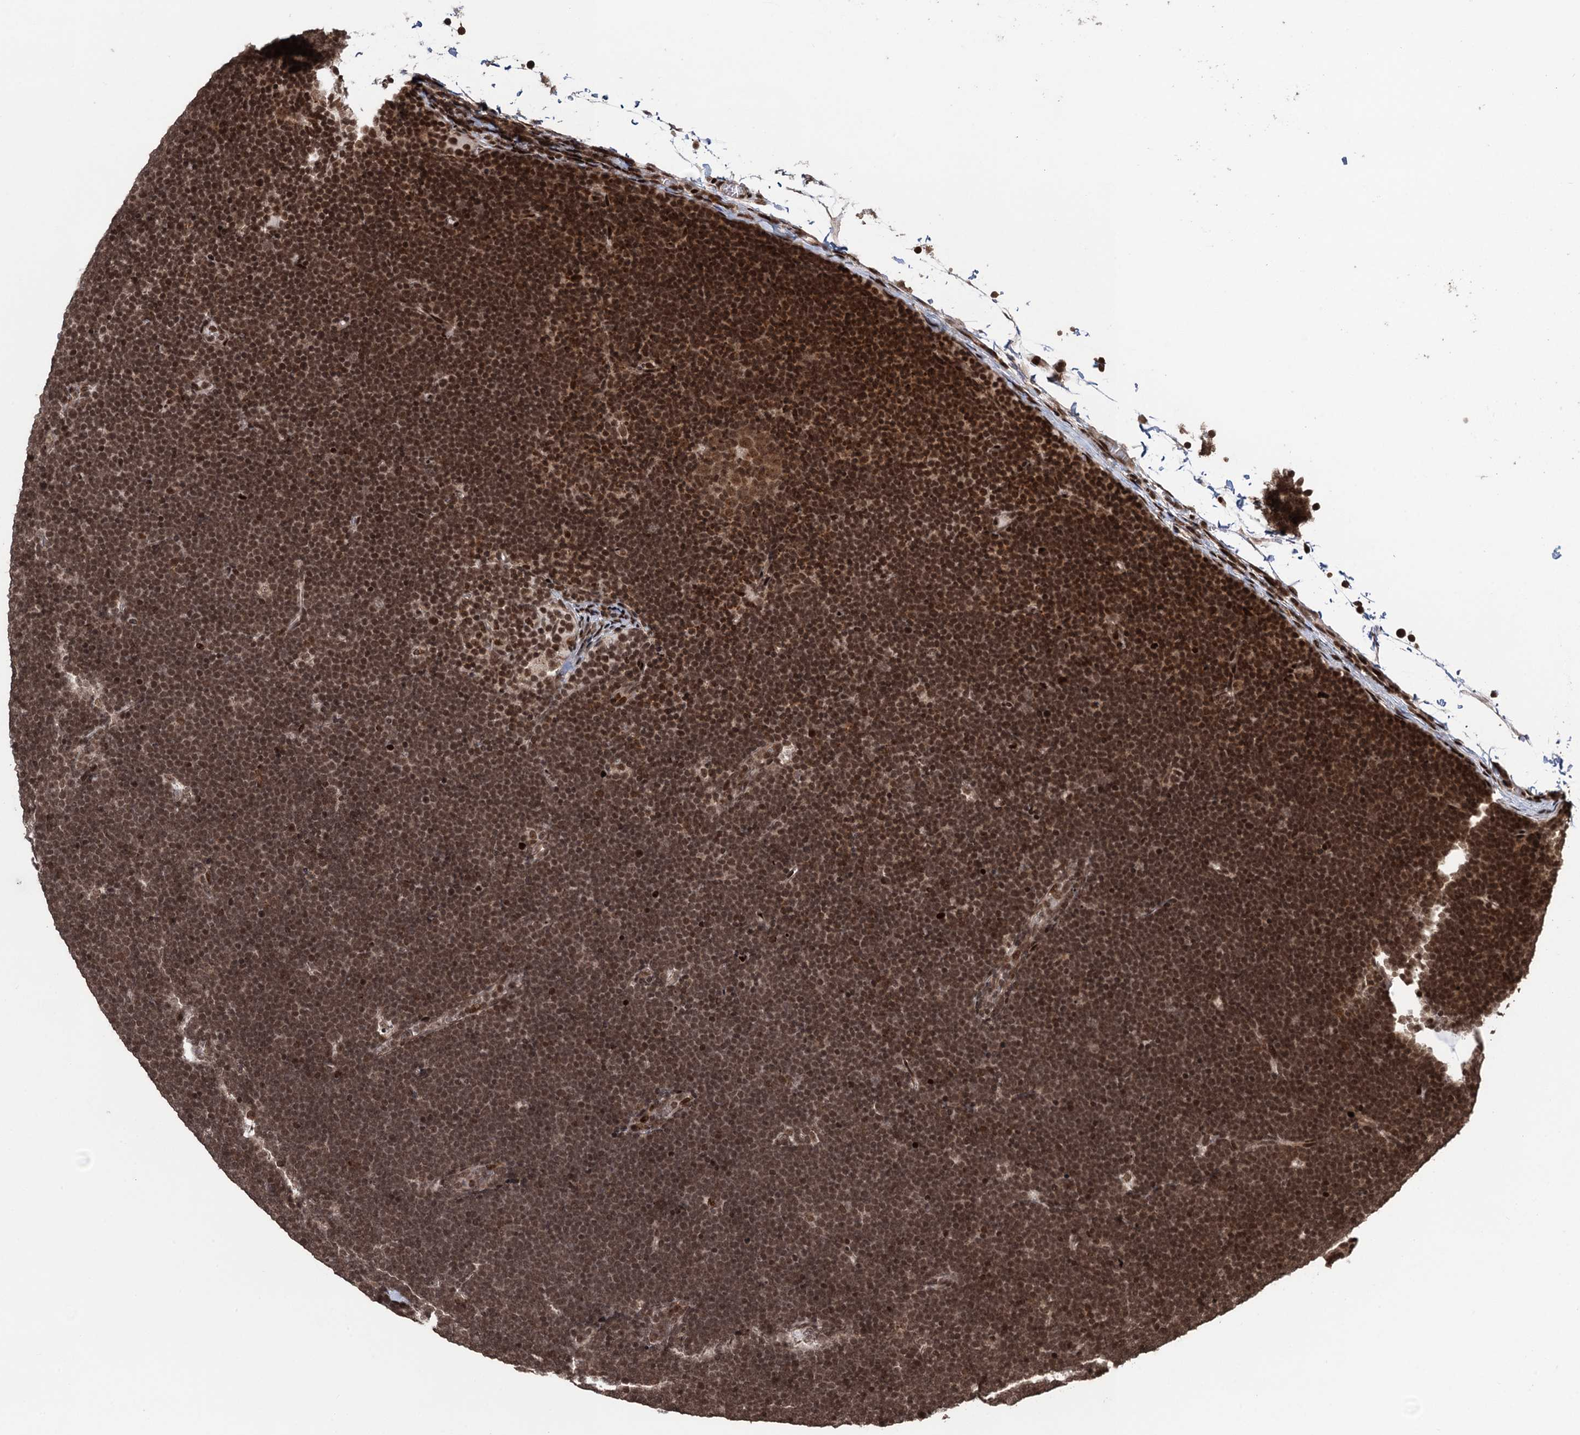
{"staining": {"intensity": "moderate", "quantity": ">75%", "location": "nuclear"}, "tissue": "lymphoma", "cell_type": "Tumor cells", "image_type": "cancer", "snomed": [{"axis": "morphology", "description": "Malignant lymphoma, non-Hodgkin's type, High grade"}, {"axis": "topography", "description": "Lymph node"}], "caption": "High-magnification brightfield microscopy of high-grade malignant lymphoma, non-Hodgkin's type stained with DAB (brown) and counterstained with hematoxylin (blue). tumor cells exhibit moderate nuclear staining is present in approximately>75% of cells. (brown staining indicates protein expression, while blue staining denotes nuclei).", "gene": "ZNF169", "patient": {"sex": "male", "age": 13}}